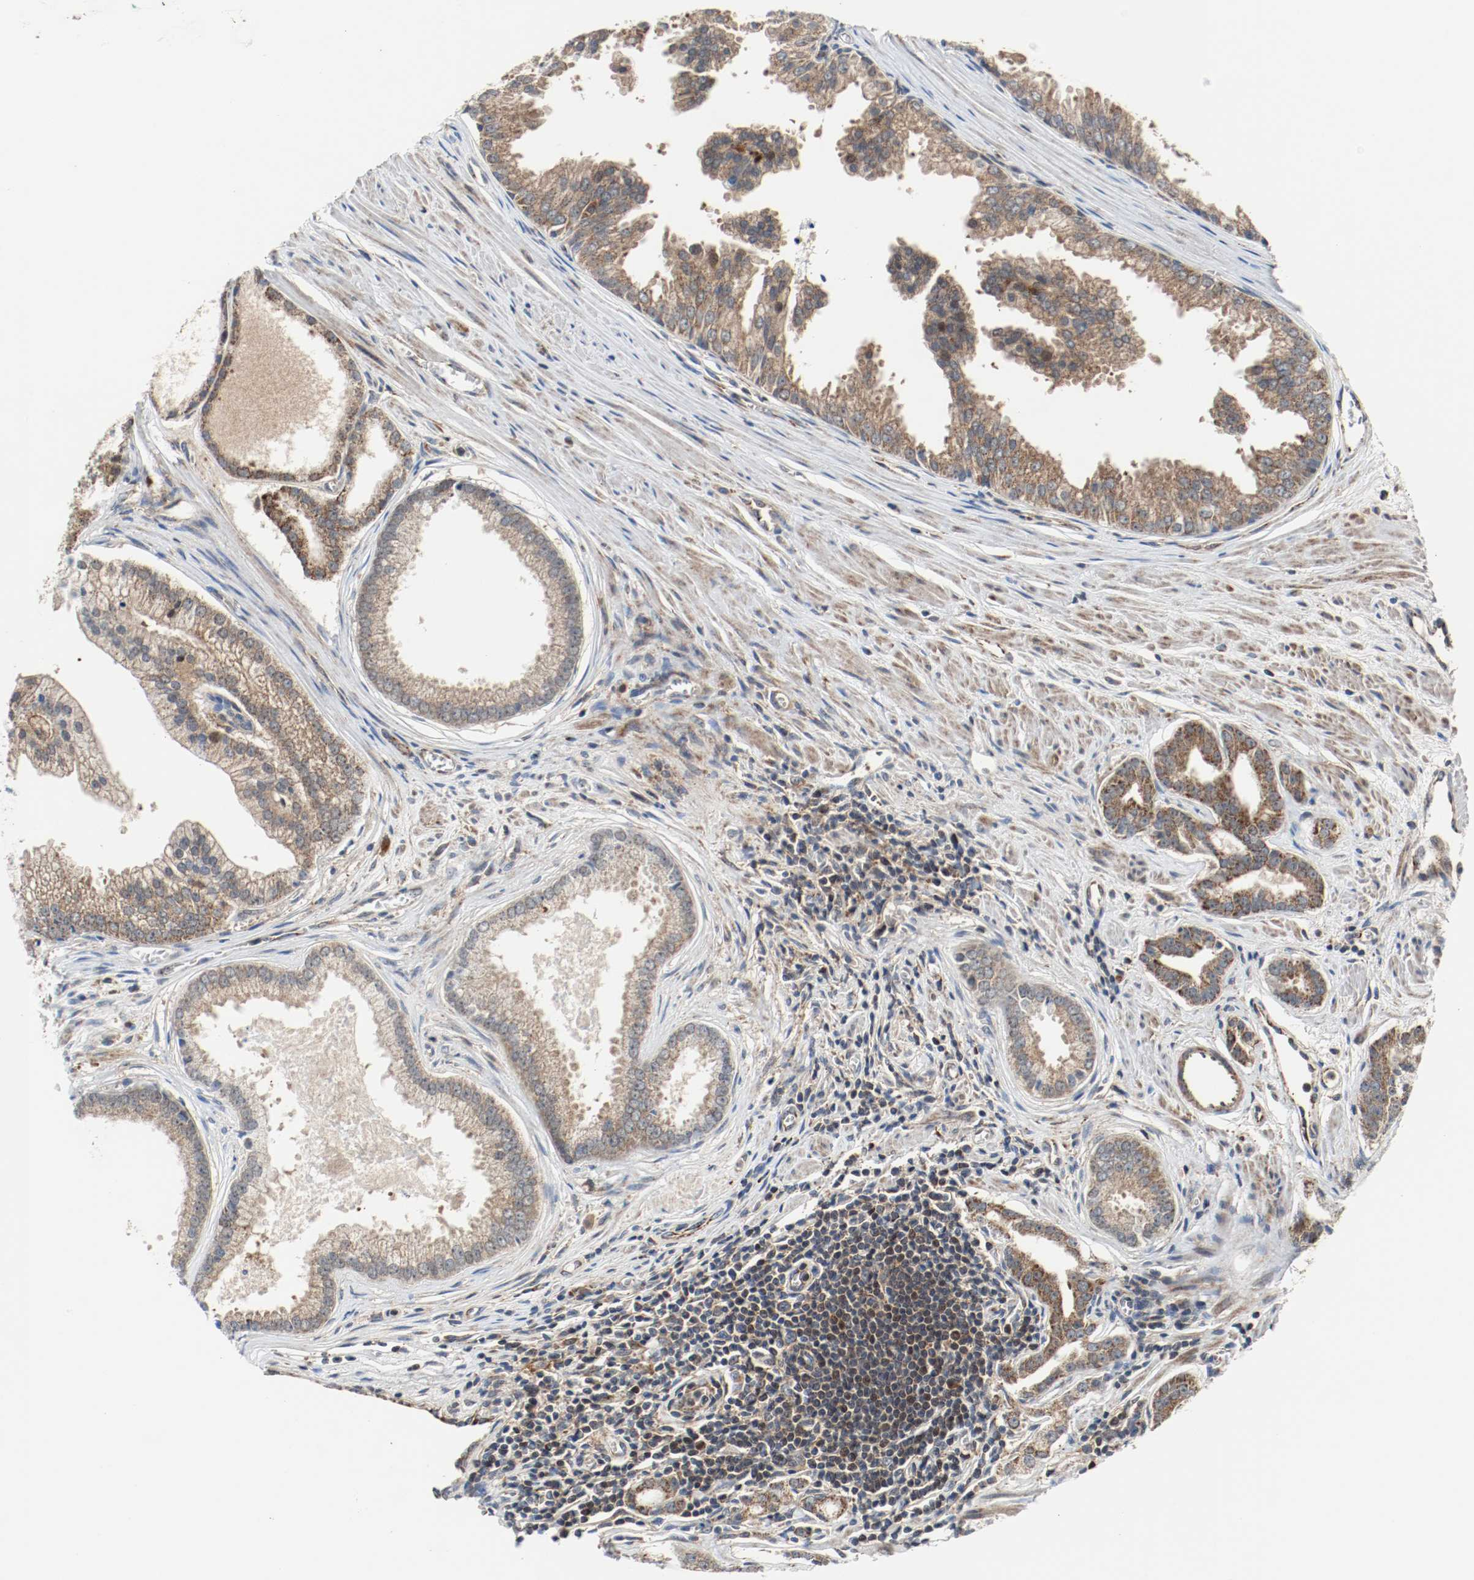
{"staining": {"intensity": "moderate", "quantity": ">75%", "location": "cytoplasmic/membranous"}, "tissue": "prostate cancer", "cell_type": "Tumor cells", "image_type": "cancer", "snomed": [{"axis": "morphology", "description": "Adenocarcinoma, High grade"}, {"axis": "topography", "description": "Prostate"}], "caption": "The photomicrograph demonstrates a brown stain indicating the presence of a protein in the cytoplasmic/membranous of tumor cells in prostate cancer (adenocarcinoma (high-grade)). (DAB IHC with brightfield microscopy, high magnification).", "gene": "TXNRD1", "patient": {"sex": "male", "age": 67}}